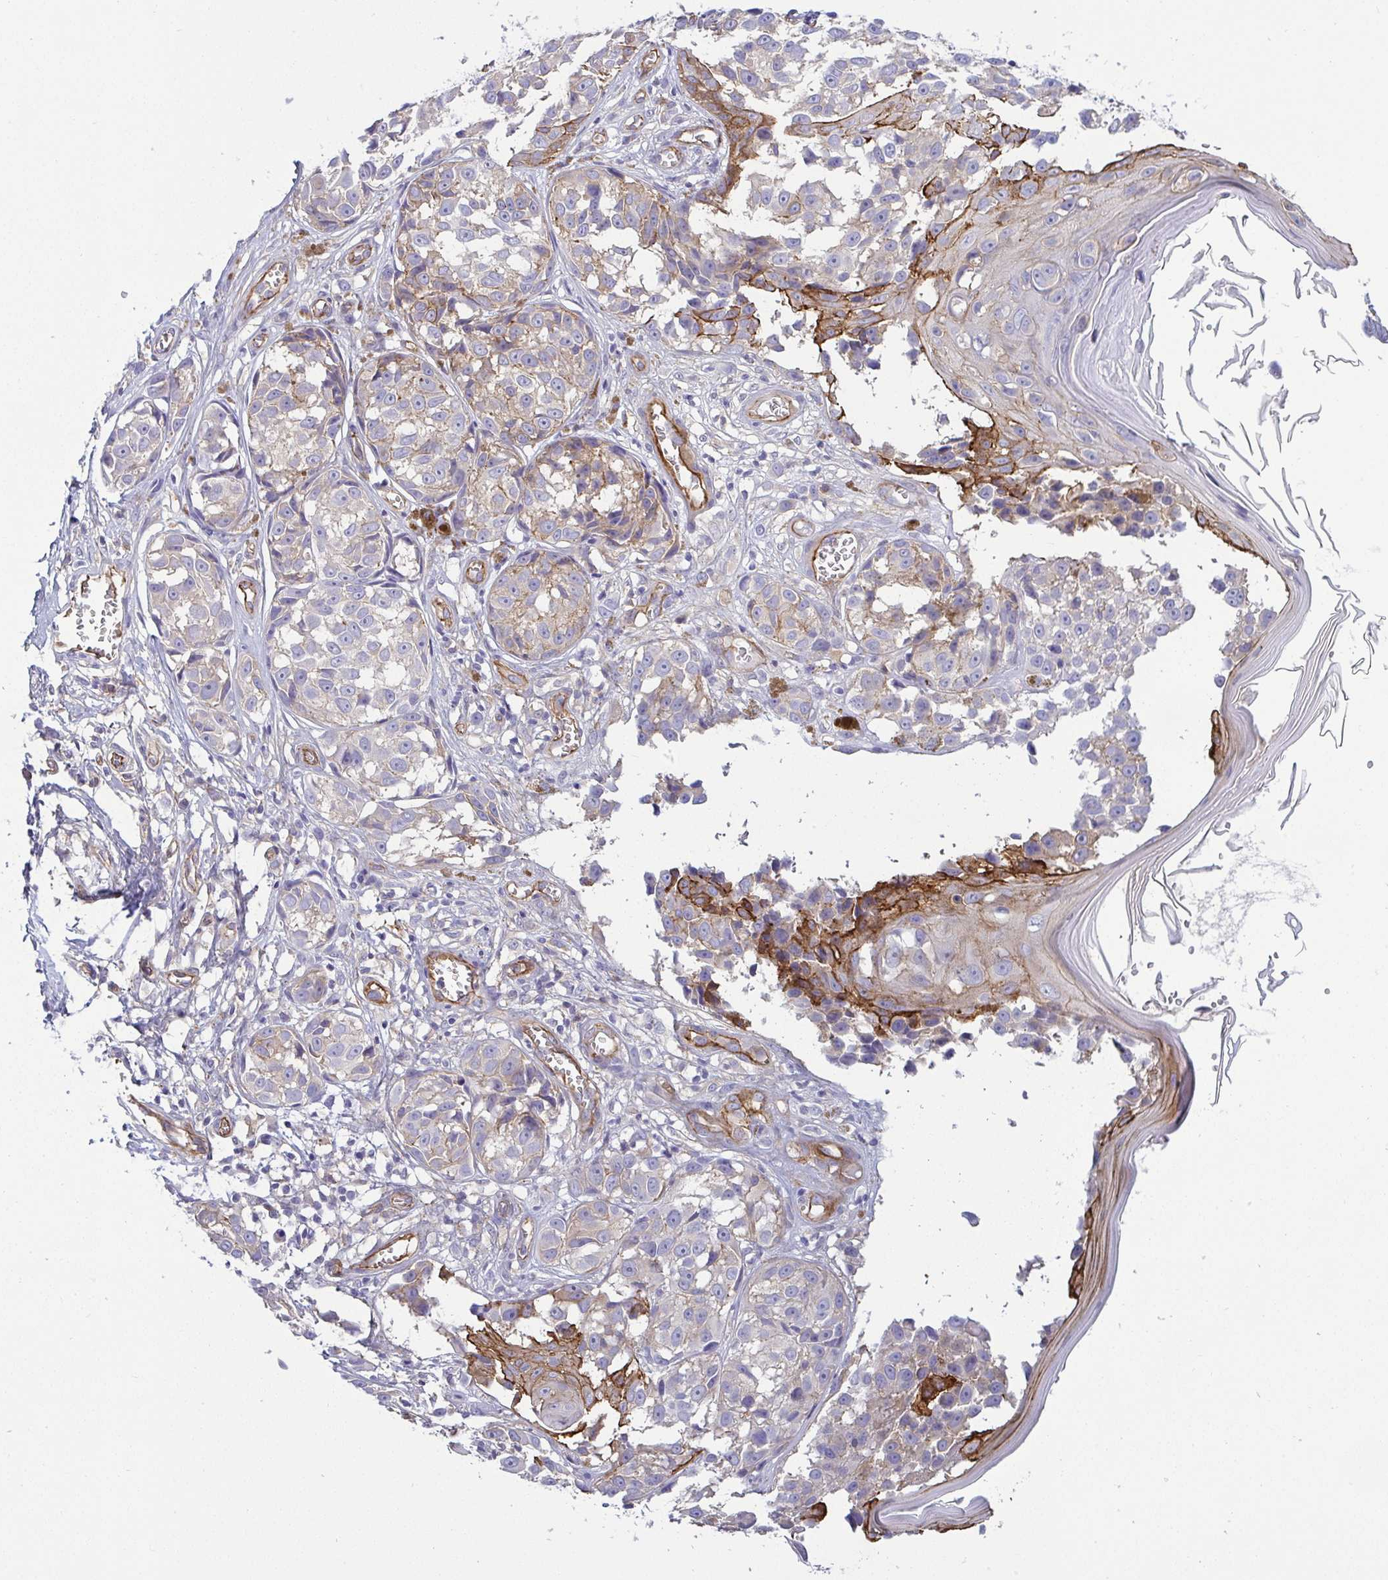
{"staining": {"intensity": "weak", "quantity": "<25%", "location": "cytoplasmic/membranous"}, "tissue": "melanoma", "cell_type": "Tumor cells", "image_type": "cancer", "snomed": [{"axis": "morphology", "description": "Malignant melanoma, NOS"}, {"axis": "topography", "description": "Skin"}], "caption": "This image is of malignant melanoma stained with immunohistochemistry to label a protein in brown with the nuclei are counter-stained blue. There is no expression in tumor cells.", "gene": "LIMA1", "patient": {"sex": "male", "age": 73}}